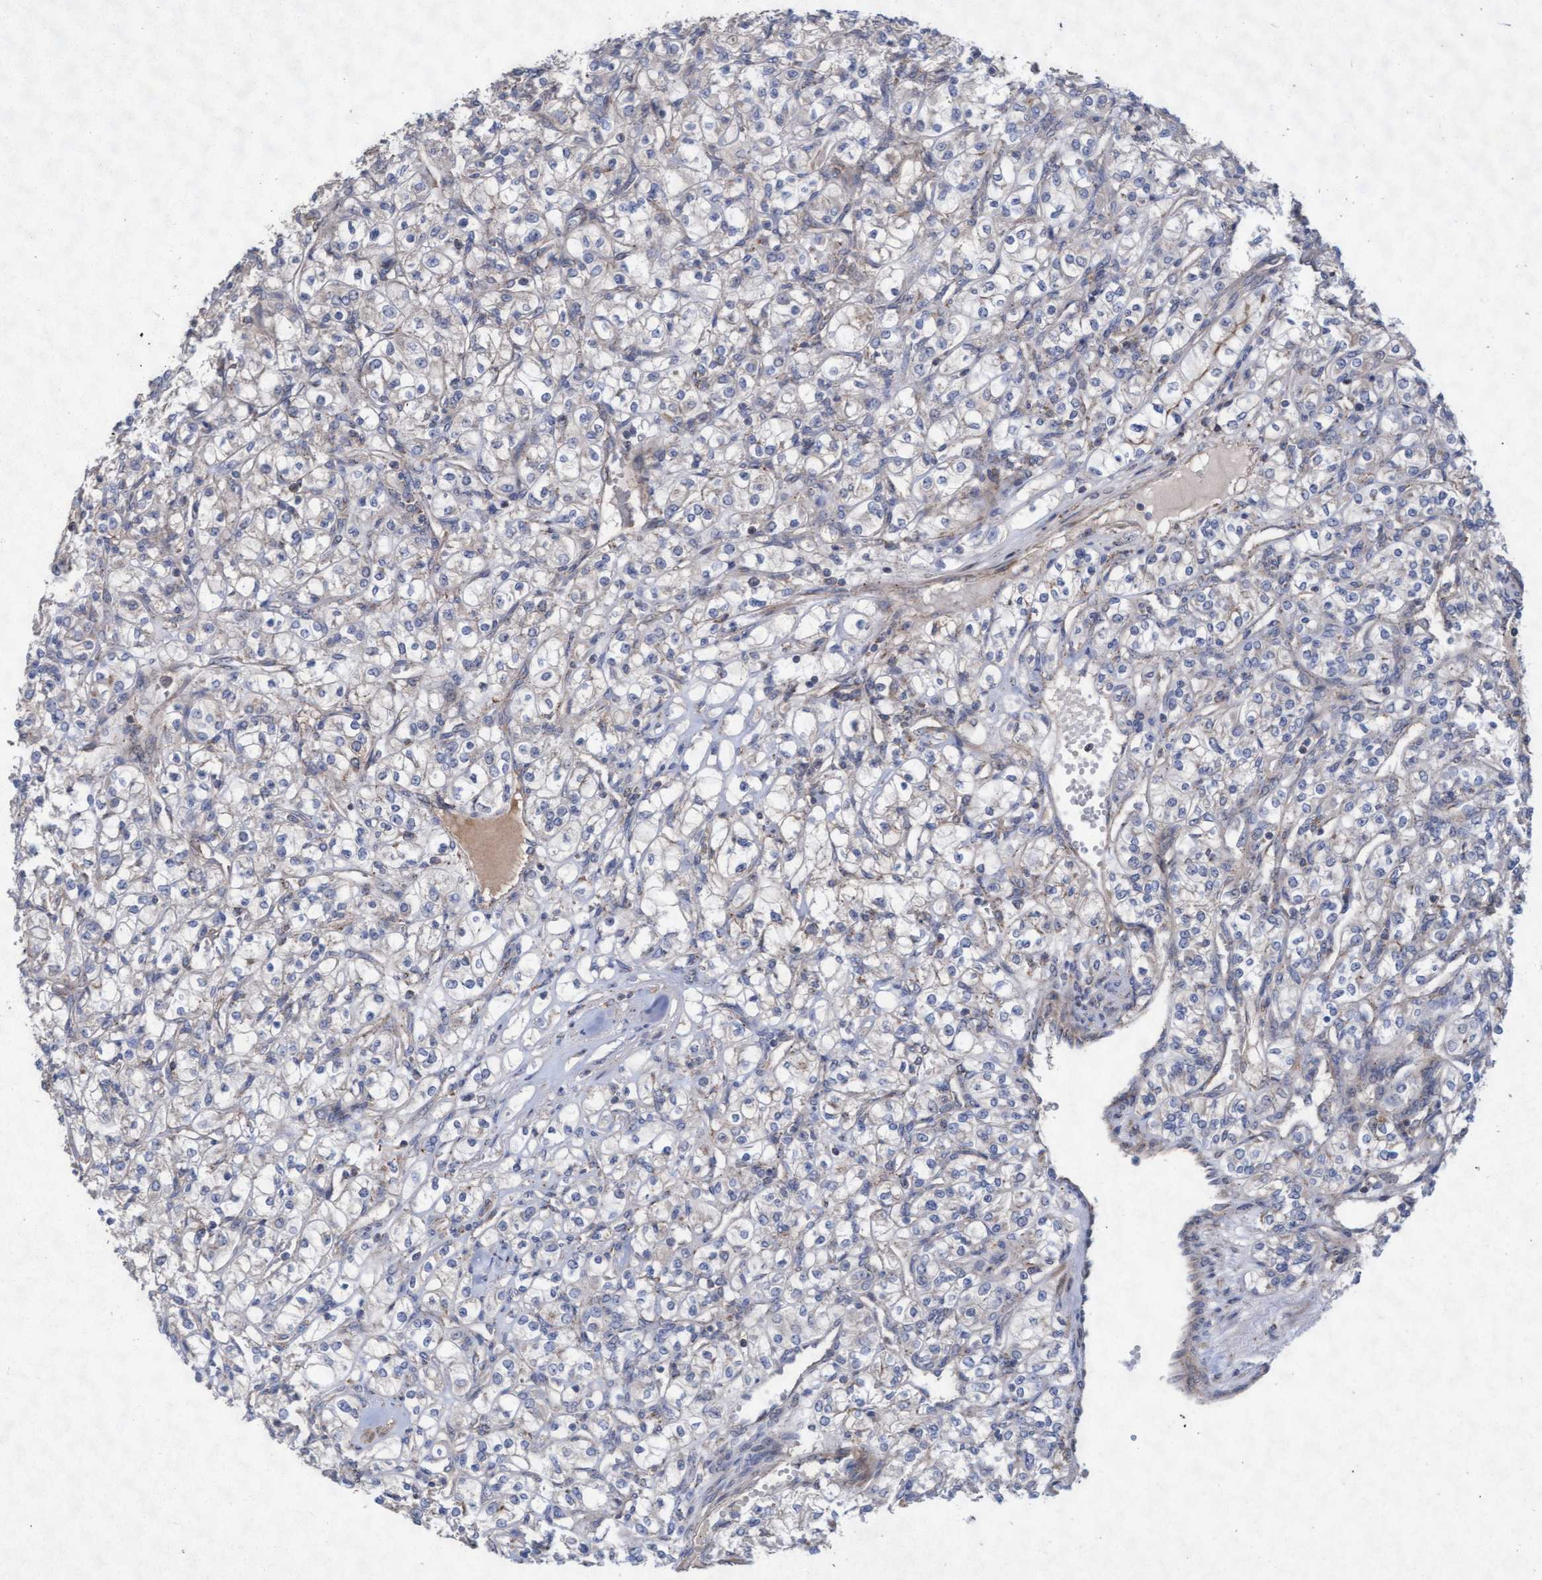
{"staining": {"intensity": "negative", "quantity": "none", "location": "none"}, "tissue": "renal cancer", "cell_type": "Tumor cells", "image_type": "cancer", "snomed": [{"axis": "morphology", "description": "Adenocarcinoma, NOS"}, {"axis": "topography", "description": "Kidney"}], "caption": "Human renal cancer (adenocarcinoma) stained for a protein using immunohistochemistry (IHC) shows no expression in tumor cells.", "gene": "ABCF2", "patient": {"sex": "male", "age": 77}}